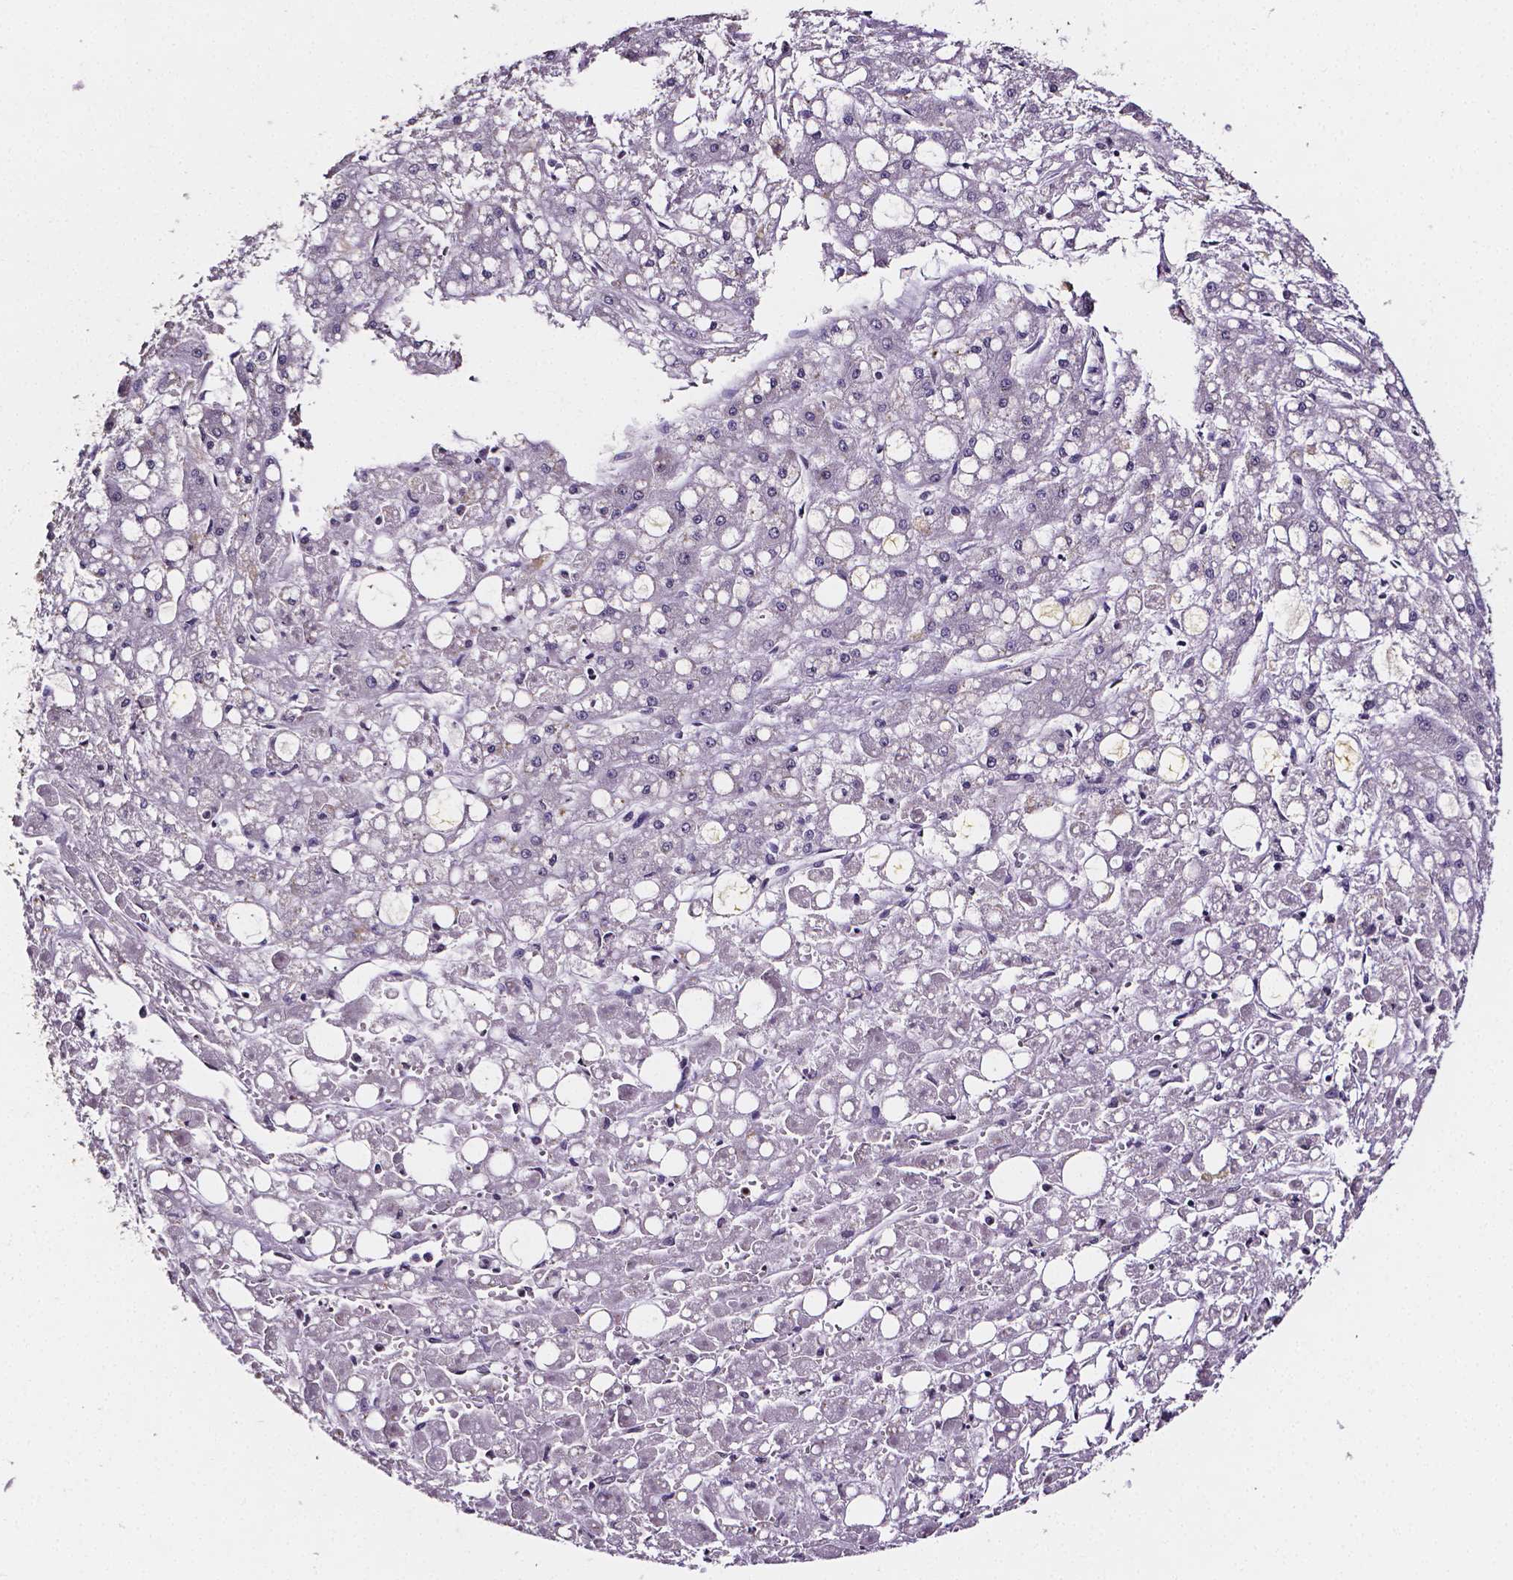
{"staining": {"intensity": "negative", "quantity": "none", "location": "none"}, "tissue": "liver cancer", "cell_type": "Tumor cells", "image_type": "cancer", "snomed": [{"axis": "morphology", "description": "Carcinoma, Hepatocellular, NOS"}, {"axis": "topography", "description": "Liver"}], "caption": "Photomicrograph shows no protein staining in tumor cells of liver cancer (hepatocellular carcinoma) tissue. (DAB immunohistochemistry (IHC), high magnification).", "gene": "NRGN", "patient": {"sex": "male", "age": 67}}